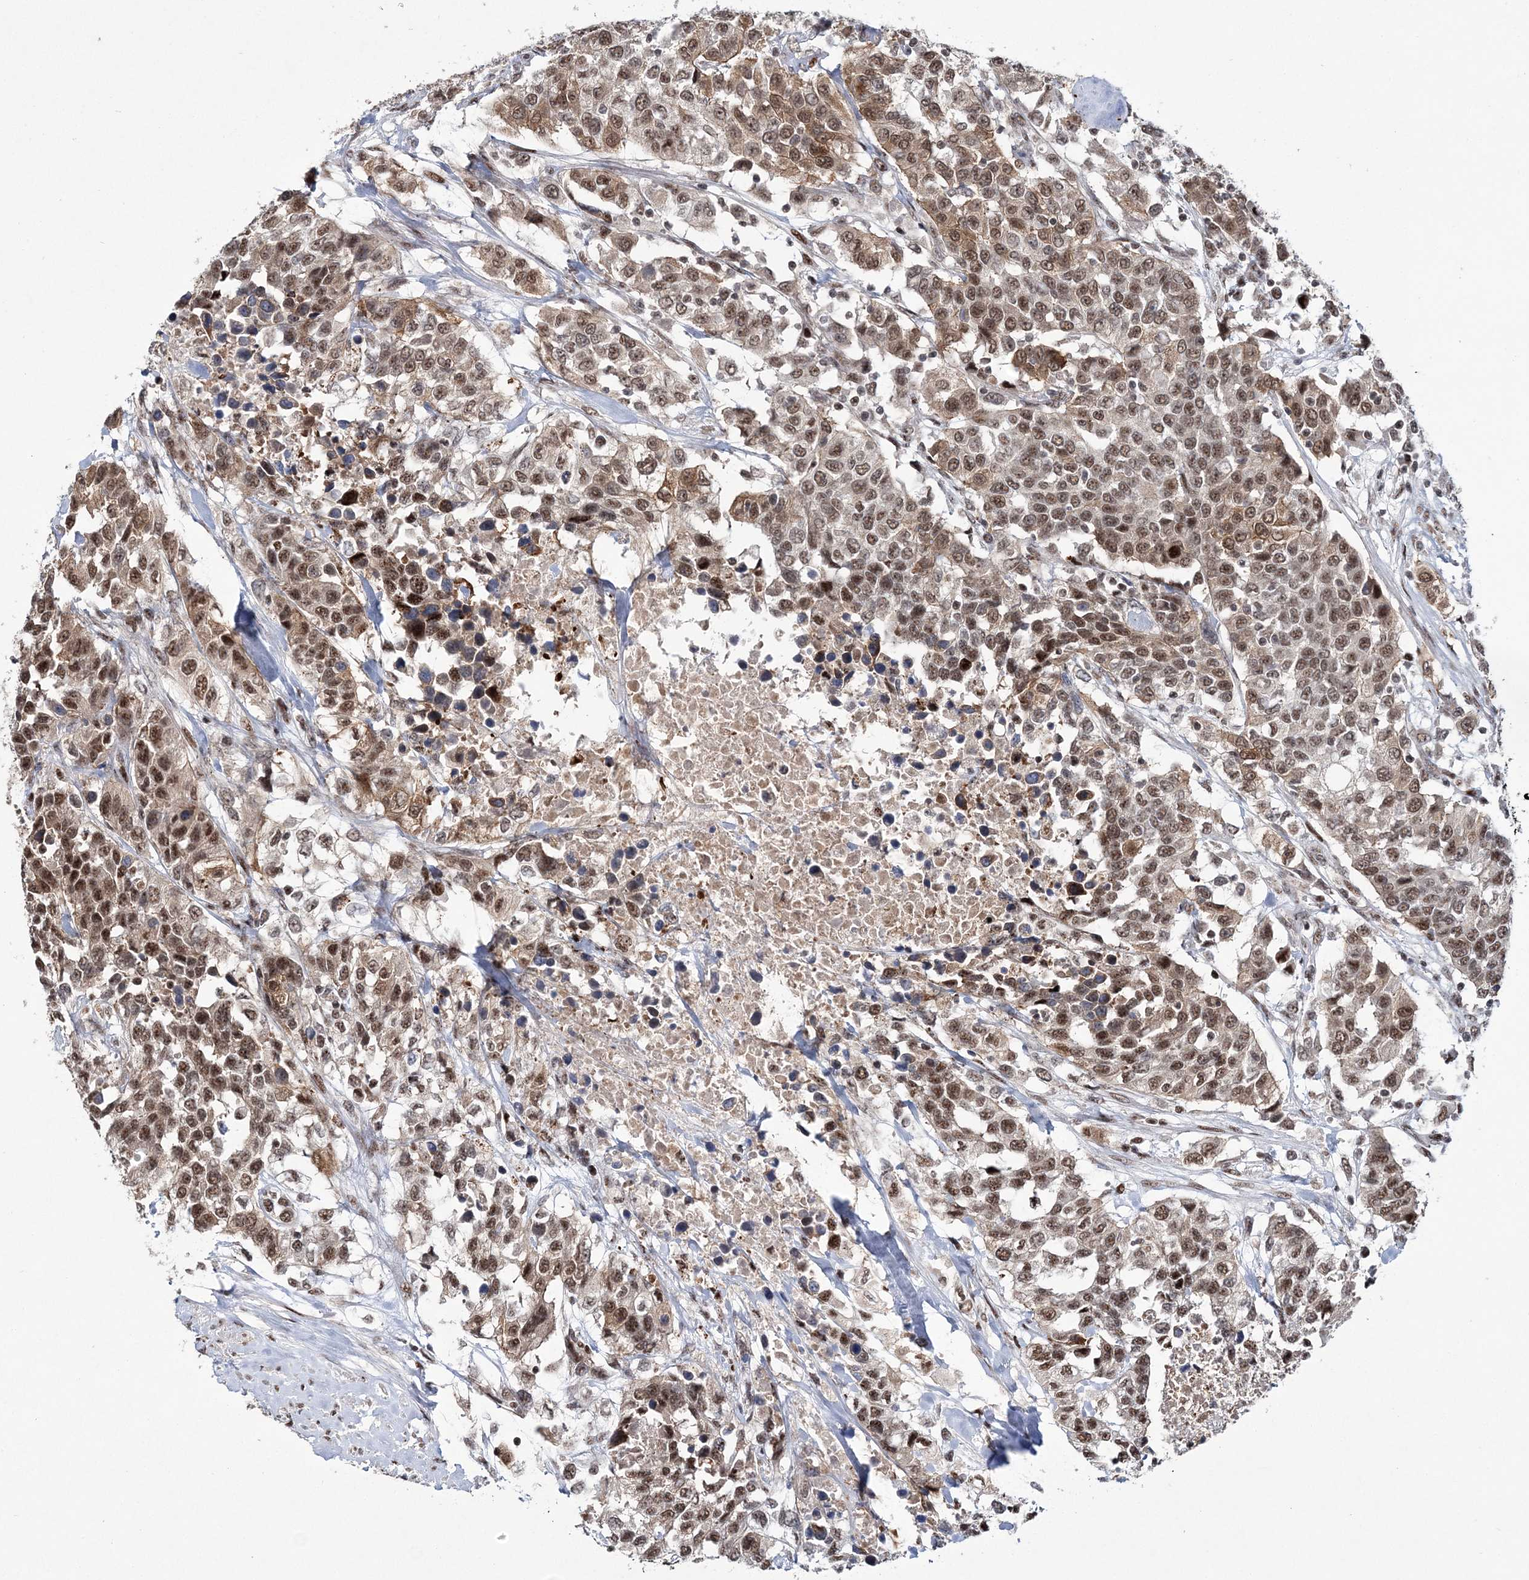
{"staining": {"intensity": "moderate", "quantity": ">75%", "location": "nuclear"}, "tissue": "urothelial cancer", "cell_type": "Tumor cells", "image_type": "cancer", "snomed": [{"axis": "morphology", "description": "Urothelial carcinoma, High grade"}, {"axis": "topography", "description": "Urinary bladder"}], "caption": "Protein expression analysis of urothelial cancer displays moderate nuclear staining in approximately >75% of tumor cells.", "gene": "TATDN2", "patient": {"sex": "female", "age": 80}}